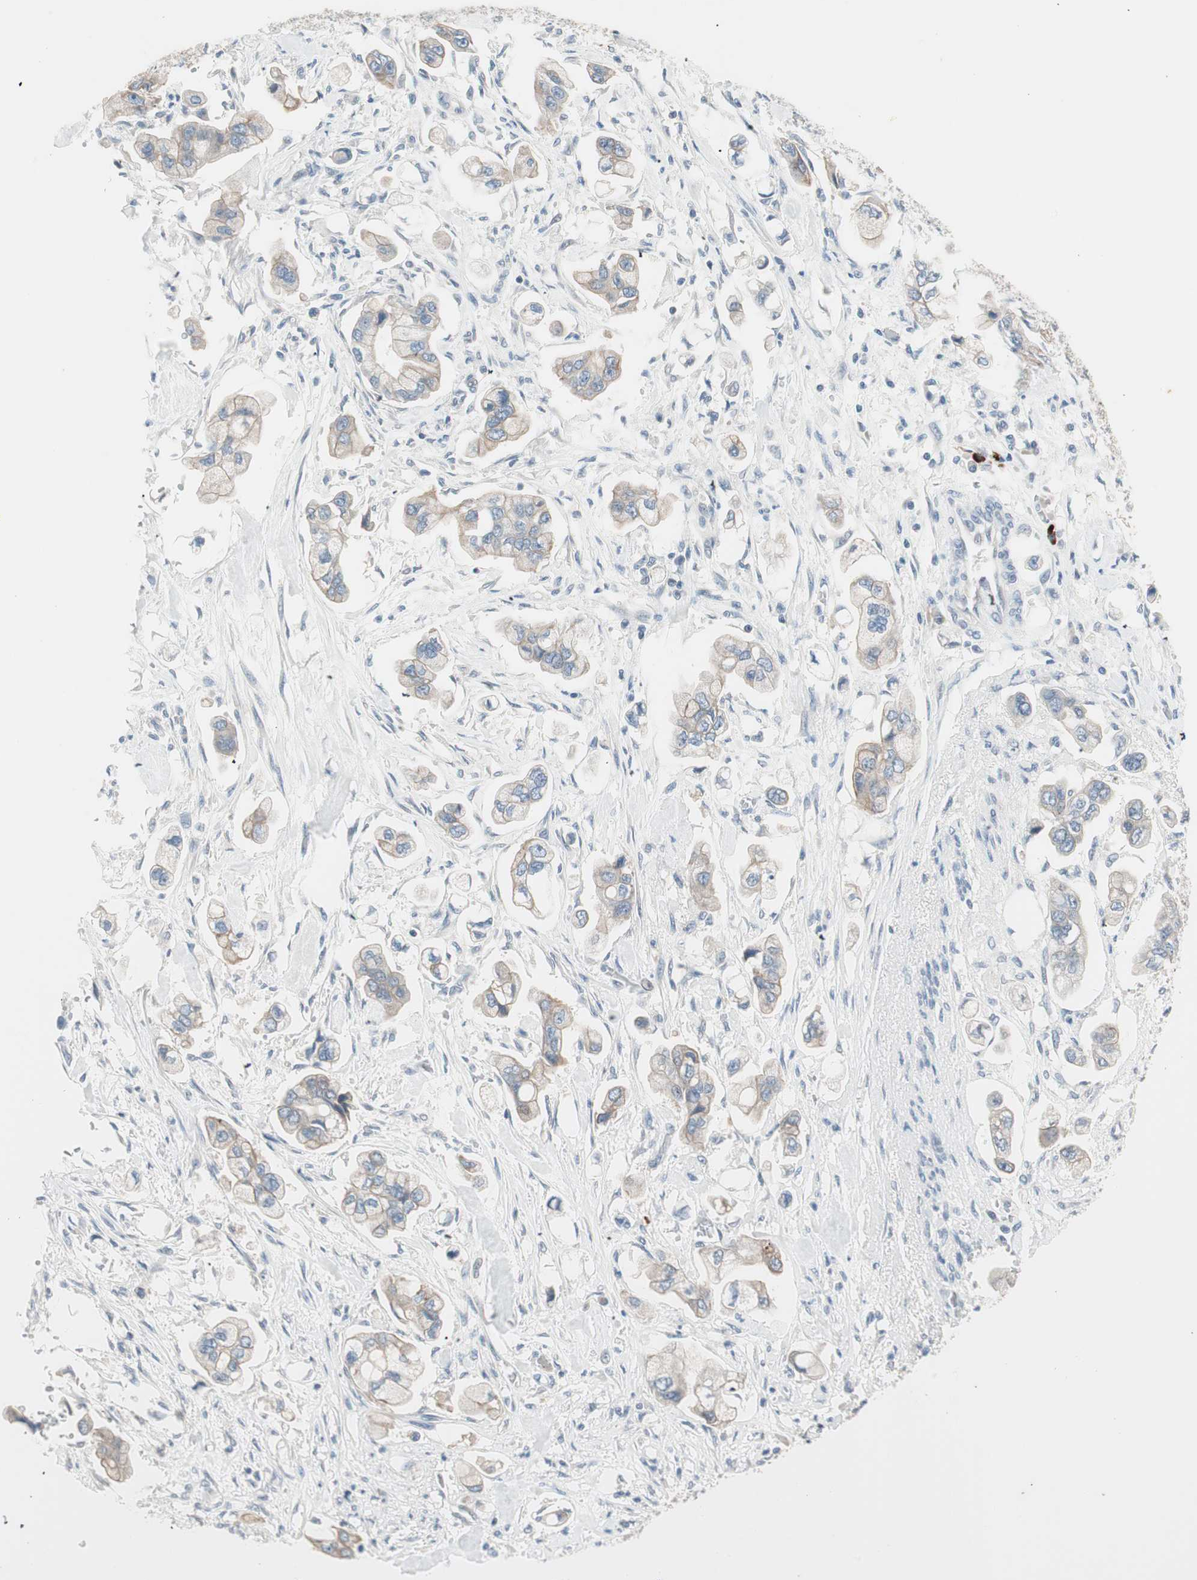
{"staining": {"intensity": "weak", "quantity": ">75%", "location": "cytoplasmic/membranous"}, "tissue": "stomach cancer", "cell_type": "Tumor cells", "image_type": "cancer", "snomed": [{"axis": "morphology", "description": "Adenocarcinoma, NOS"}, {"axis": "topography", "description": "Stomach"}], "caption": "Immunohistochemistry (IHC) (DAB (3,3'-diaminobenzidine)) staining of stomach cancer exhibits weak cytoplasmic/membranous protein expression in approximately >75% of tumor cells. (DAB (3,3'-diaminobenzidine) = brown stain, brightfield microscopy at high magnification).", "gene": "GNAO1", "patient": {"sex": "male", "age": 62}}